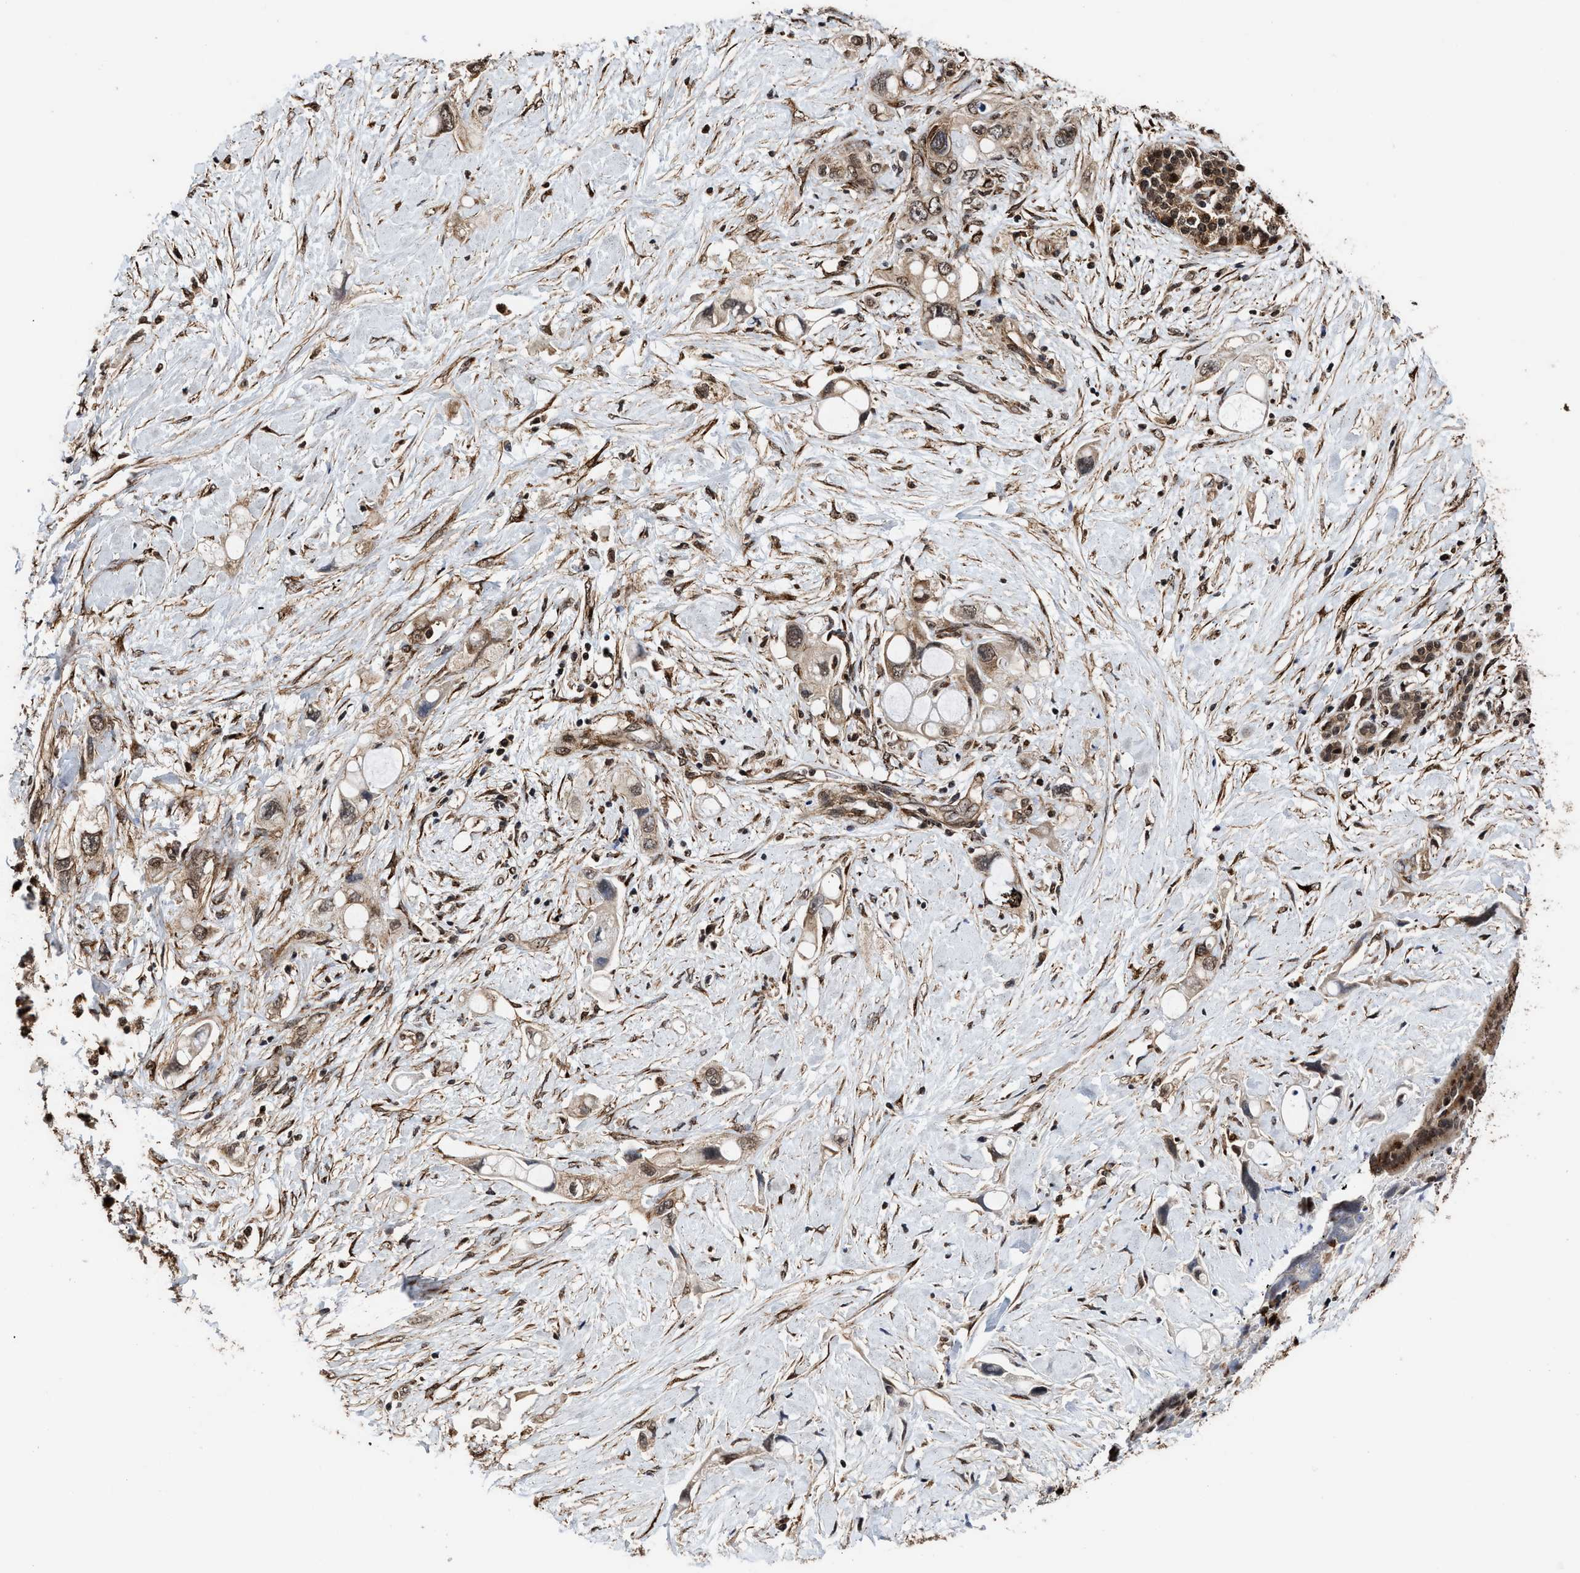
{"staining": {"intensity": "moderate", "quantity": ">75%", "location": "cytoplasmic/membranous,nuclear"}, "tissue": "pancreatic cancer", "cell_type": "Tumor cells", "image_type": "cancer", "snomed": [{"axis": "morphology", "description": "Adenocarcinoma, NOS"}, {"axis": "topography", "description": "Pancreas"}], "caption": "Moderate cytoplasmic/membranous and nuclear positivity is seen in about >75% of tumor cells in adenocarcinoma (pancreatic).", "gene": "SEPTIN2", "patient": {"sex": "female", "age": 56}}